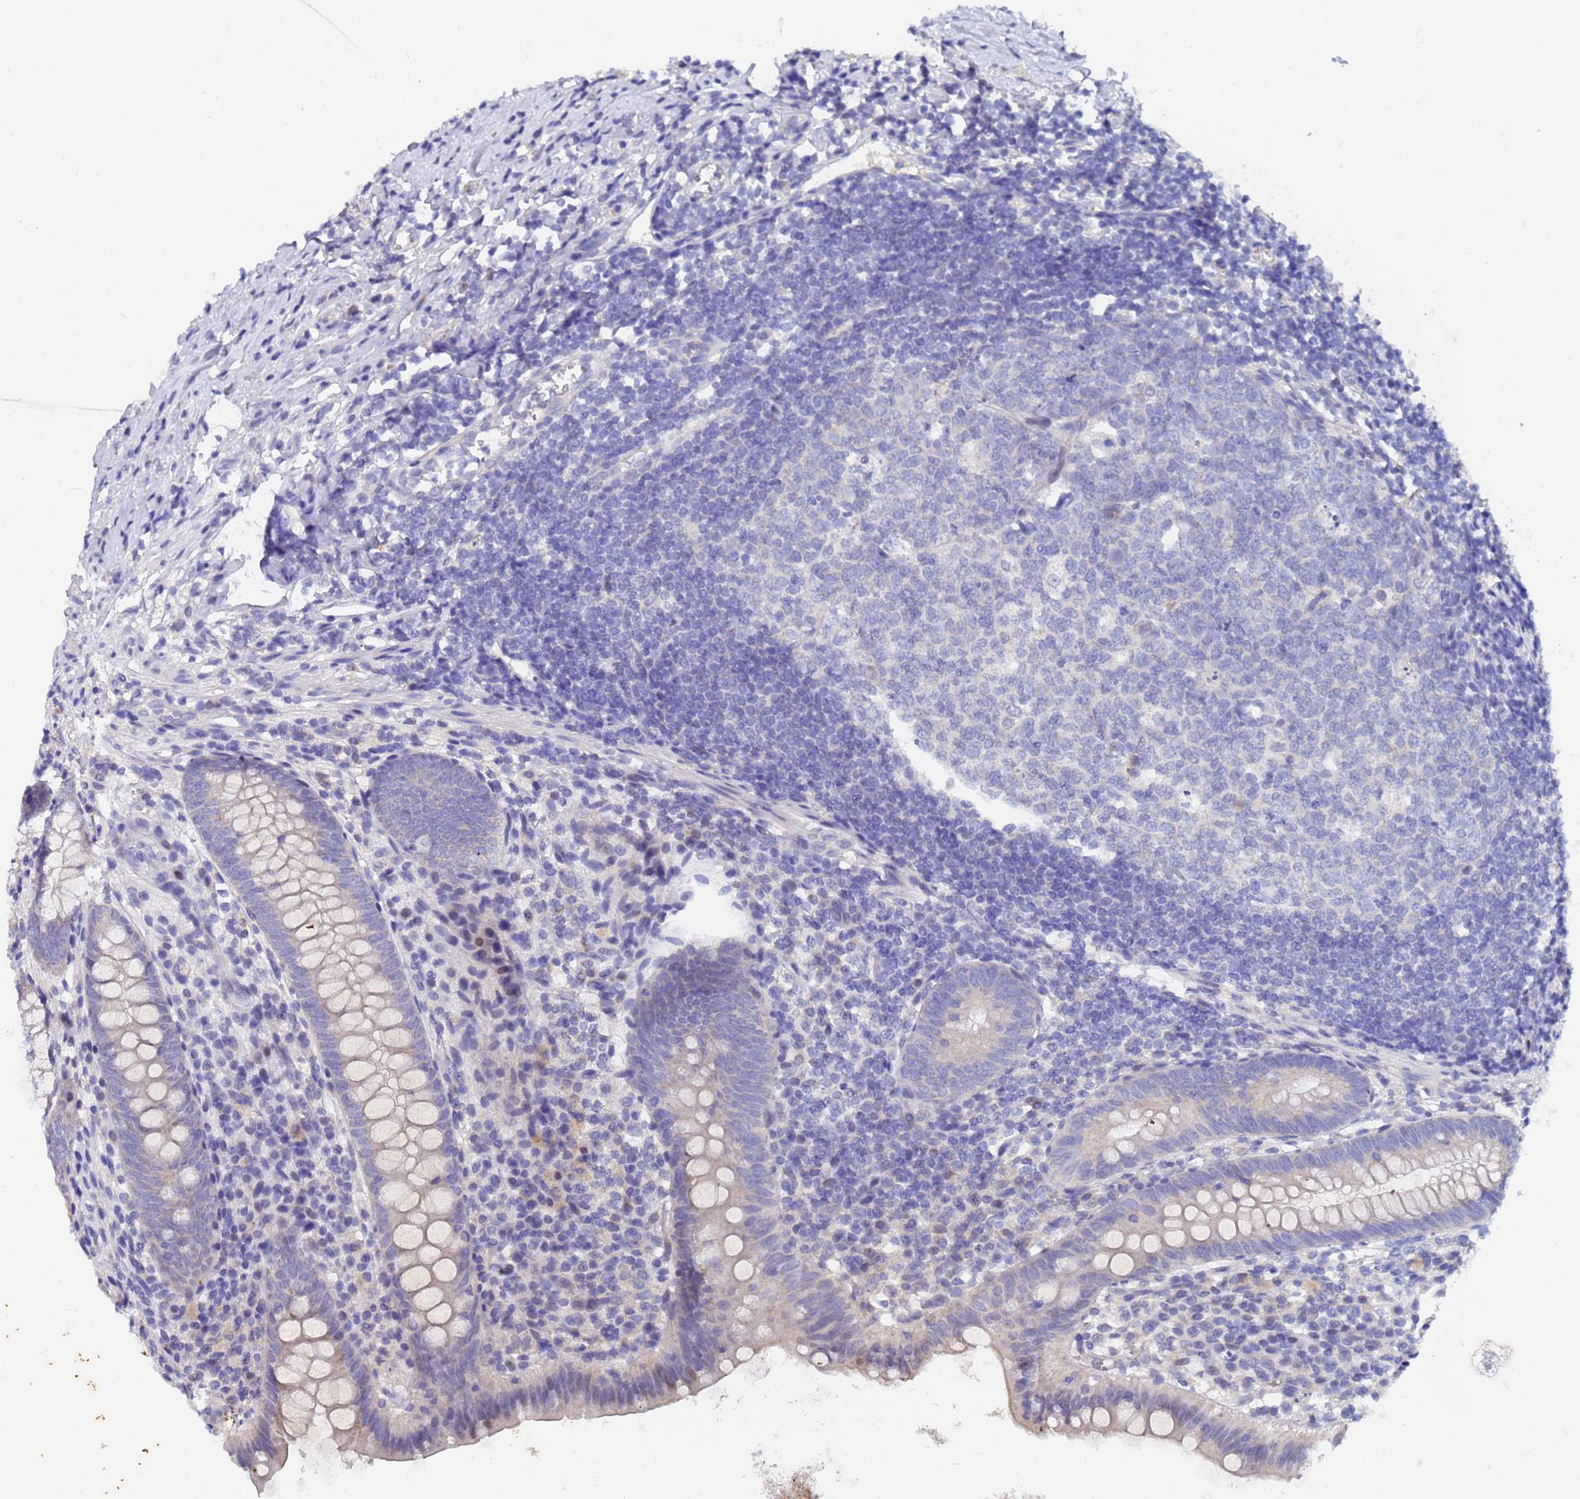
{"staining": {"intensity": "negative", "quantity": "none", "location": "none"}, "tissue": "appendix", "cell_type": "Glandular cells", "image_type": "normal", "snomed": [{"axis": "morphology", "description": "Normal tissue, NOS"}, {"axis": "topography", "description": "Appendix"}], "caption": "An immunohistochemistry (IHC) histopathology image of normal appendix is shown. There is no staining in glandular cells of appendix. Nuclei are stained in blue.", "gene": "IHO1", "patient": {"sex": "female", "age": 51}}